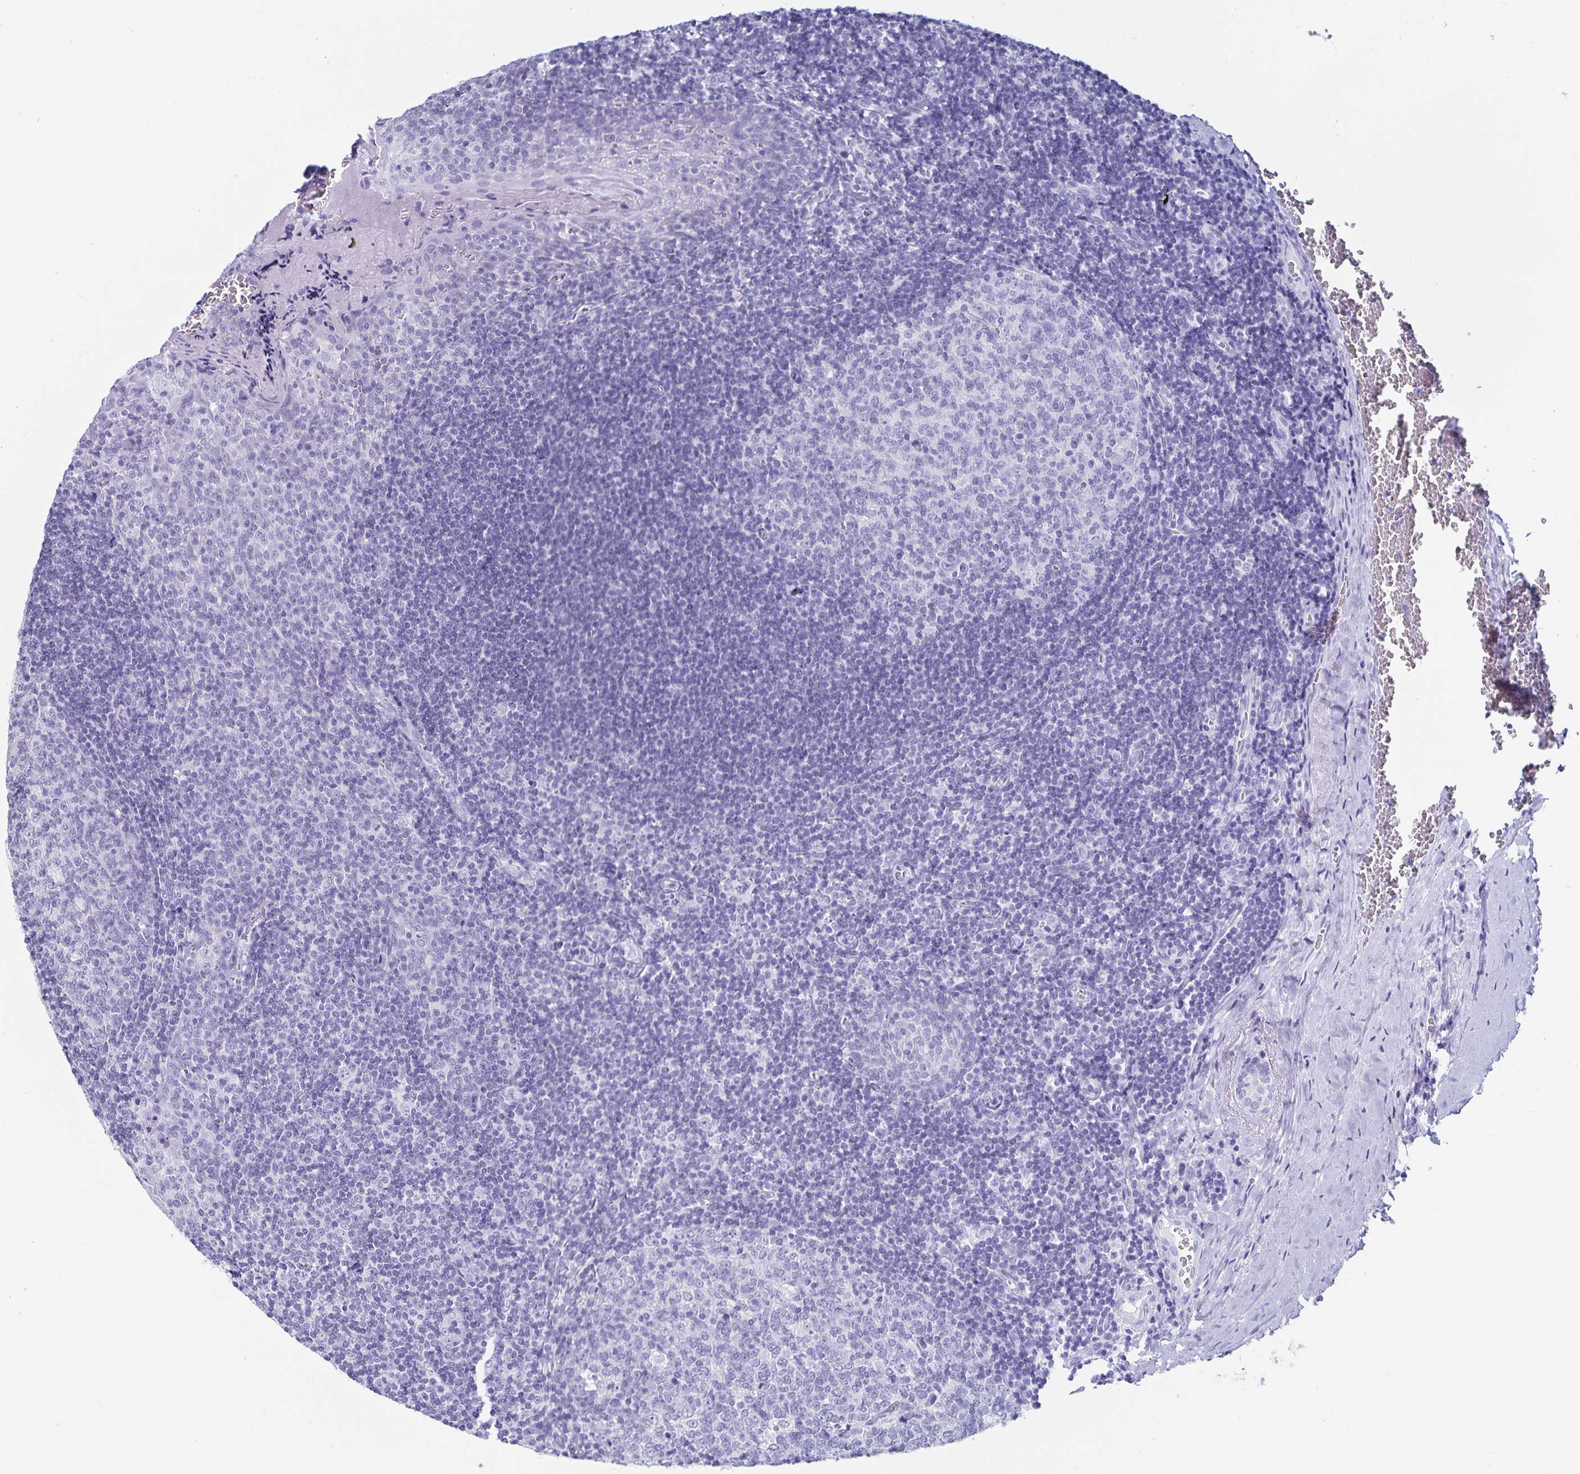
{"staining": {"intensity": "negative", "quantity": "none", "location": "none"}, "tissue": "tonsil", "cell_type": "Germinal center cells", "image_type": "normal", "snomed": [{"axis": "morphology", "description": "Normal tissue, NOS"}, {"axis": "morphology", "description": "Inflammation, NOS"}, {"axis": "topography", "description": "Tonsil"}], "caption": "A high-resolution image shows immunohistochemistry staining of unremarkable tonsil, which displays no significant staining in germinal center cells.", "gene": "C19orf73", "patient": {"sex": "female", "age": 31}}